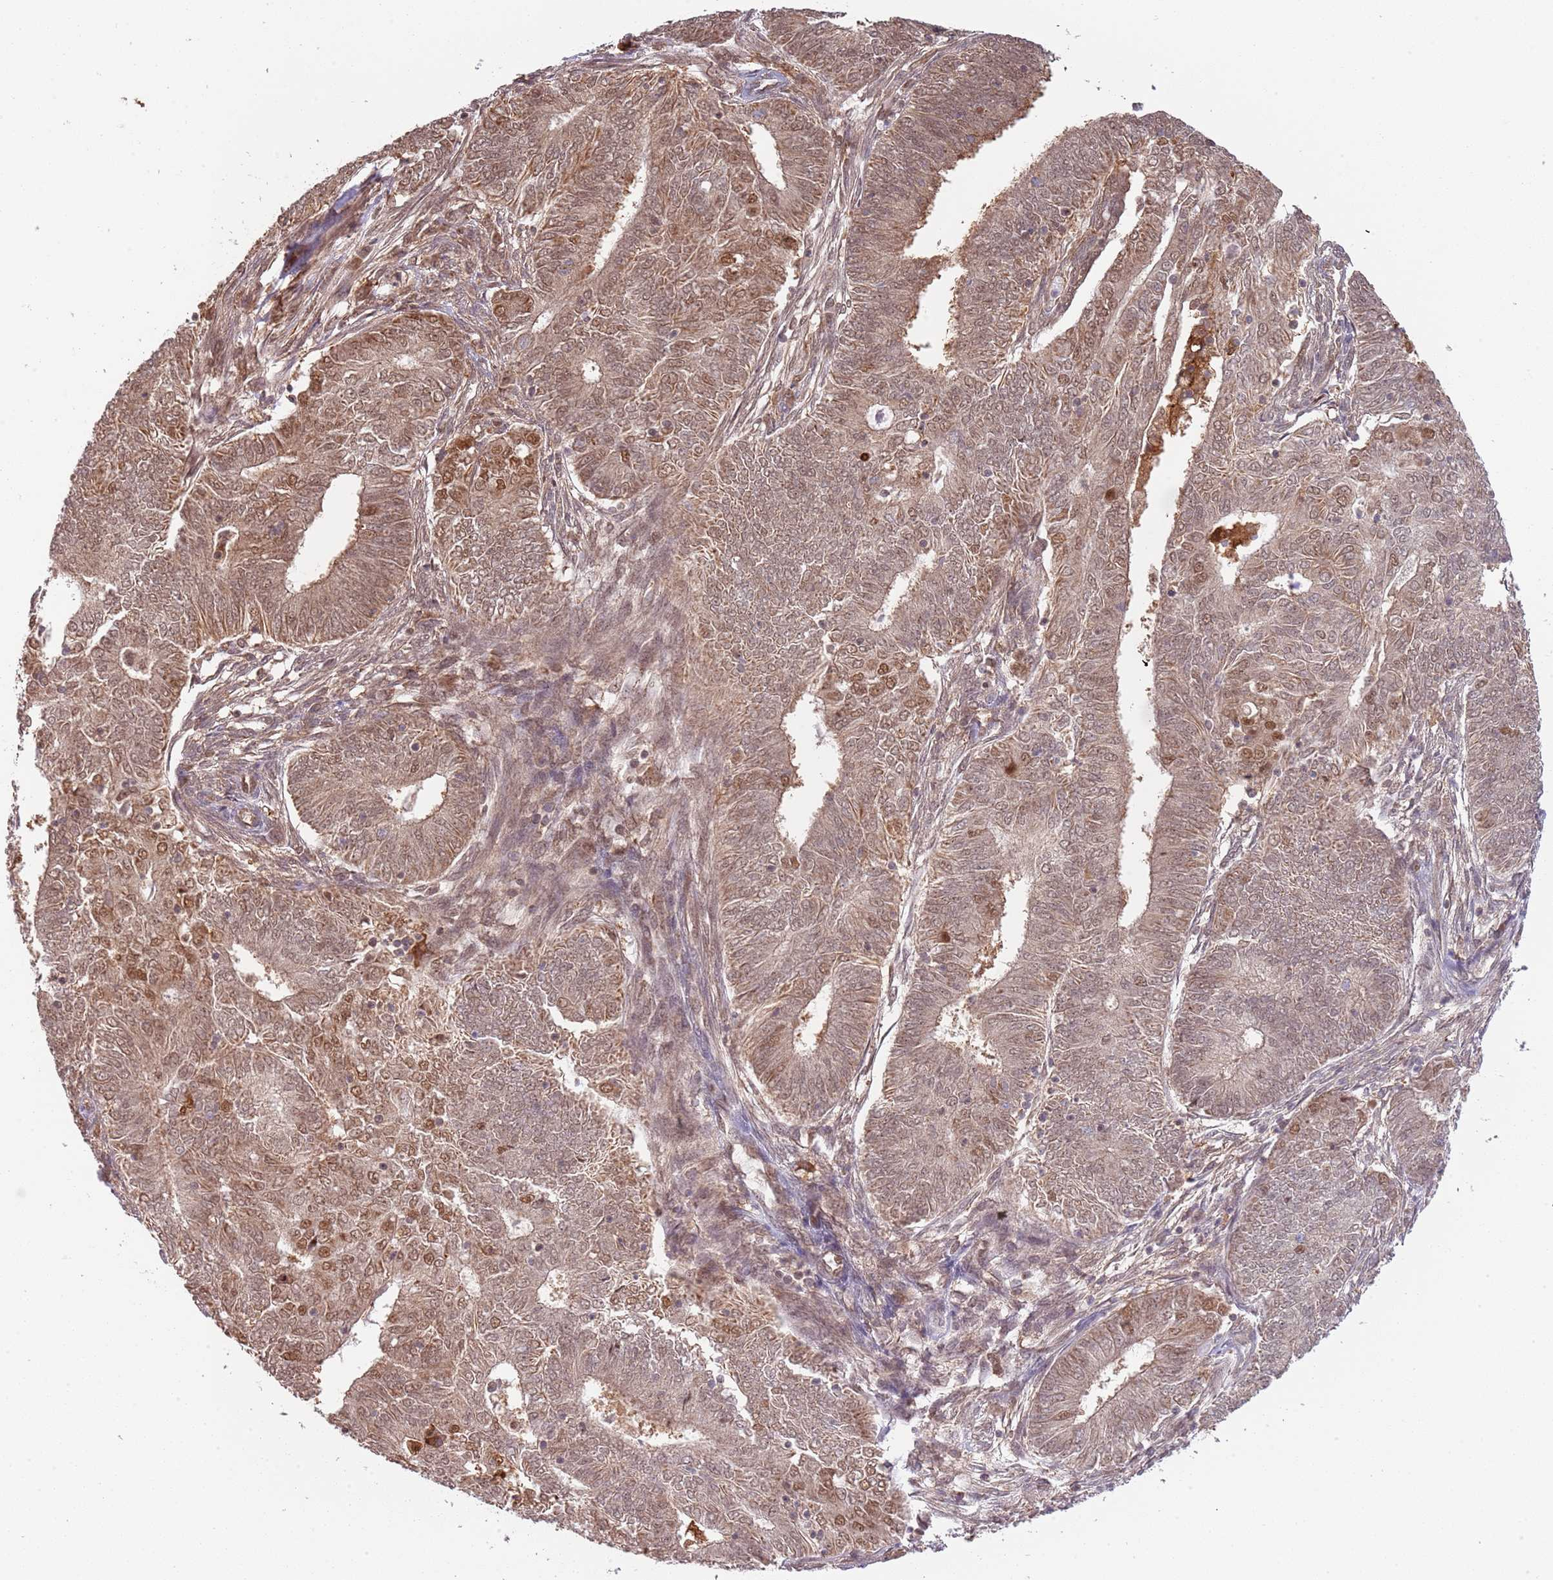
{"staining": {"intensity": "moderate", "quantity": ">75%", "location": "cytoplasmic/membranous,nuclear"}, "tissue": "endometrial cancer", "cell_type": "Tumor cells", "image_type": "cancer", "snomed": [{"axis": "morphology", "description": "Adenocarcinoma, NOS"}, {"axis": "topography", "description": "Endometrium"}], "caption": "An image showing moderate cytoplasmic/membranous and nuclear expression in approximately >75% of tumor cells in endometrial cancer, as visualized by brown immunohistochemical staining.", "gene": "PLSCR5", "patient": {"sex": "female", "age": 62}}